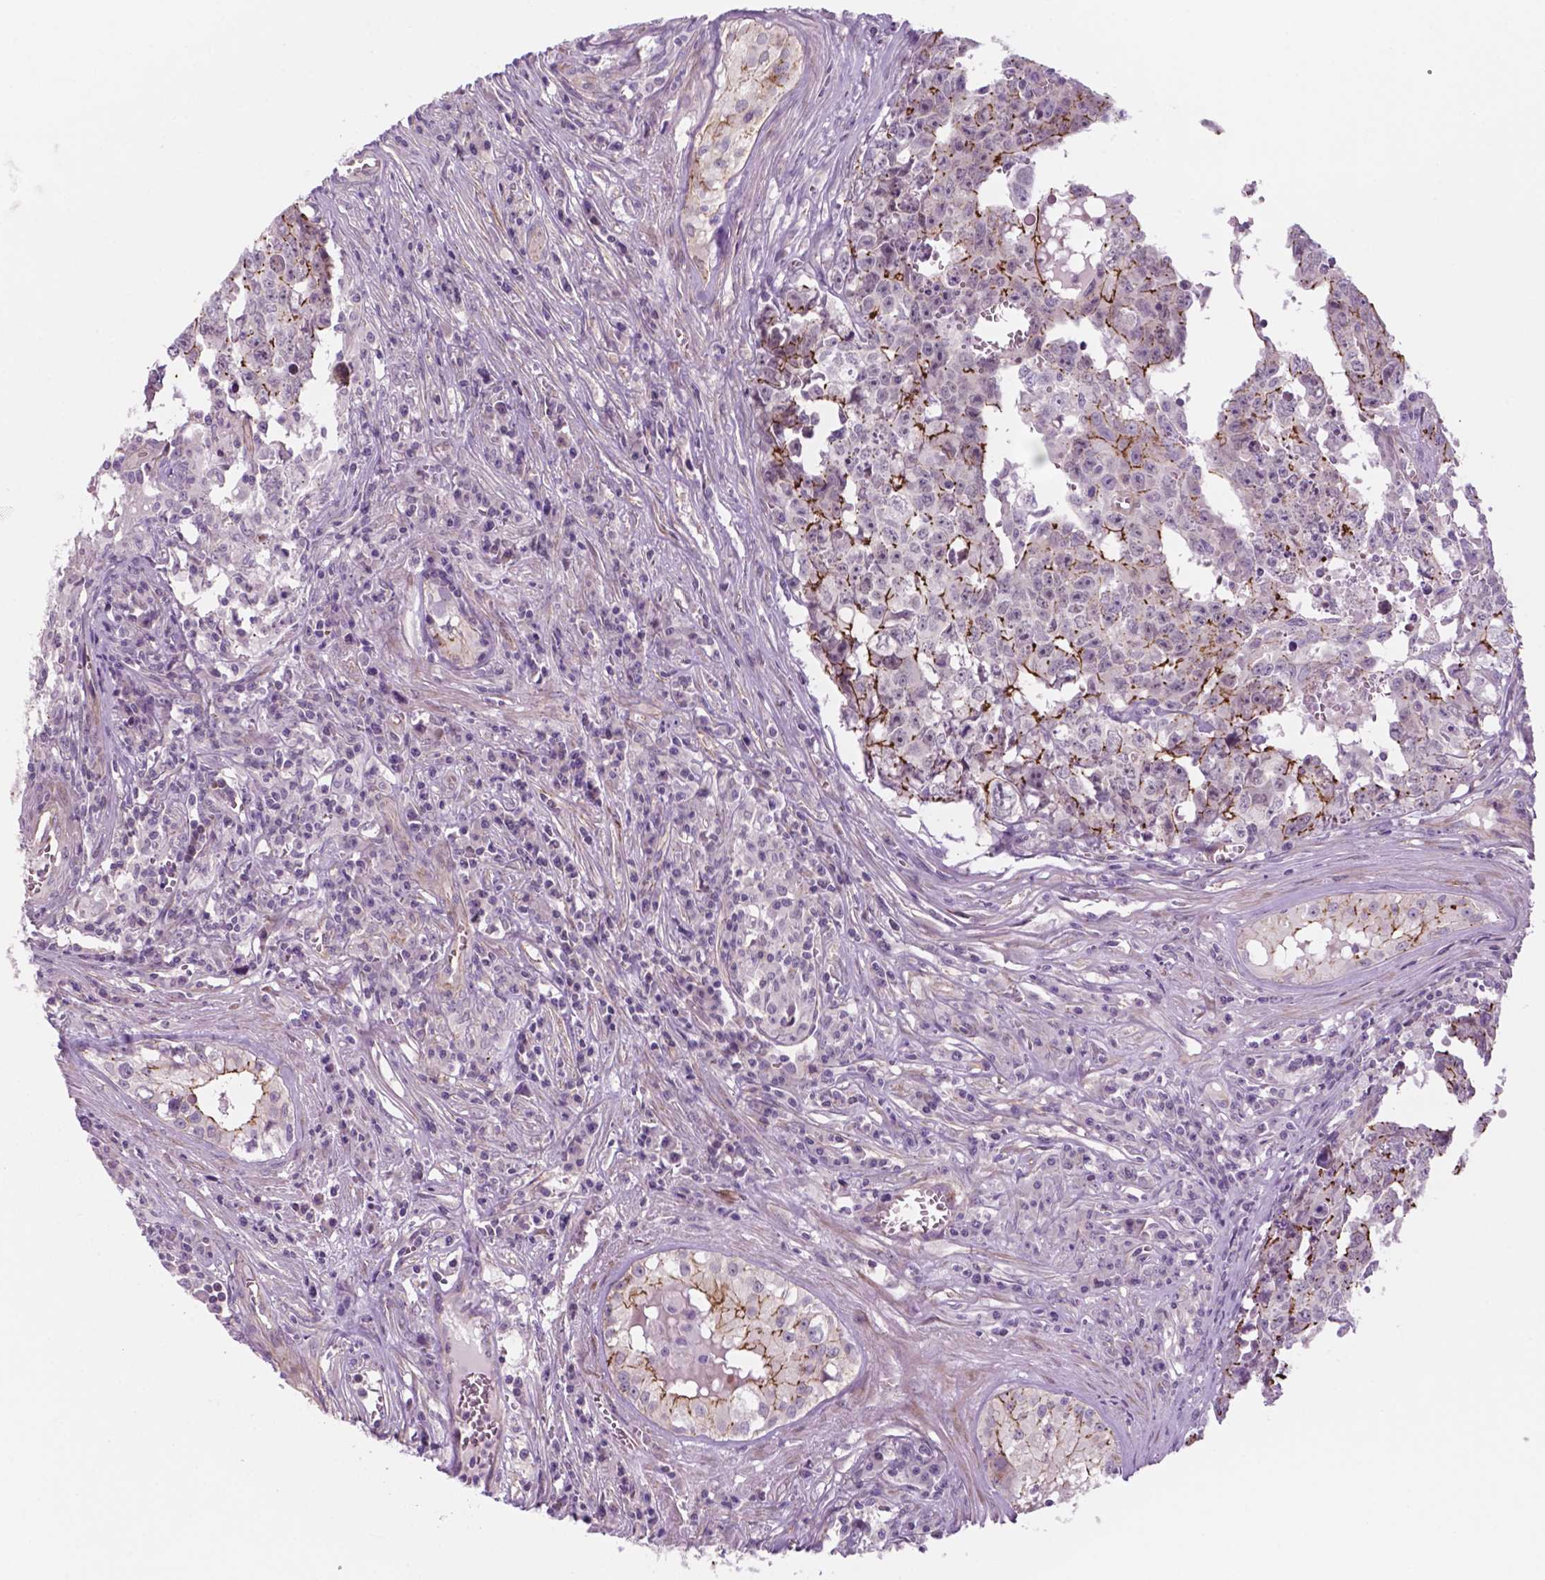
{"staining": {"intensity": "moderate", "quantity": "<25%", "location": "cytoplasmic/membranous"}, "tissue": "testis cancer", "cell_type": "Tumor cells", "image_type": "cancer", "snomed": [{"axis": "morphology", "description": "Carcinoma, Embryonal, NOS"}, {"axis": "topography", "description": "Testis"}], "caption": "Approximately <25% of tumor cells in human testis embryonal carcinoma exhibit moderate cytoplasmic/membranous protein staining as visualized by brown immunohistochemical staining.", "gene": "RND3", "patient": {"sex": "male", "age": 22}}